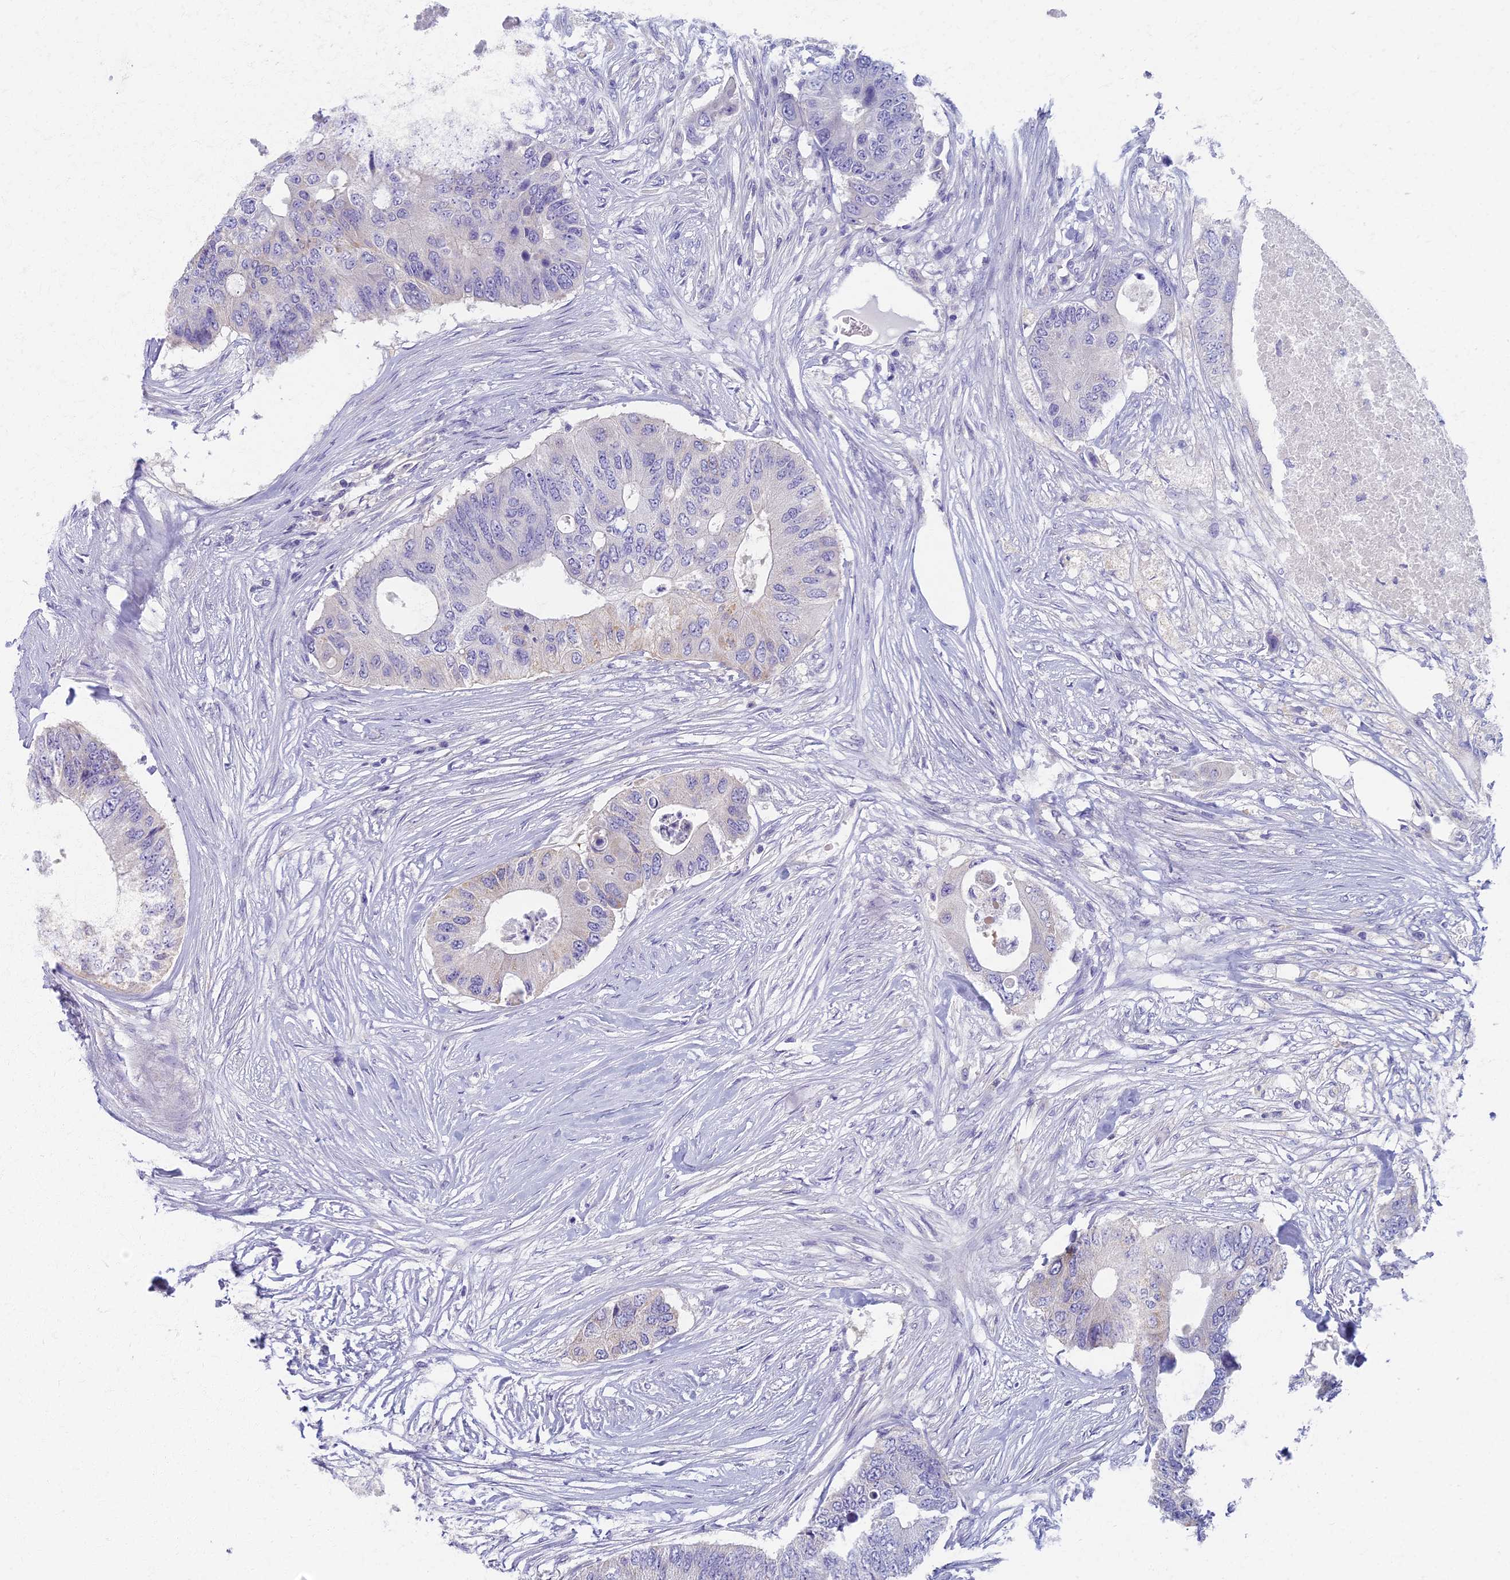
{"staining": {"intensity": "weak", "quantity": "<25%", "location": "cytoplasmic/membranous"}, "tissue": "colorectal cancer", "cell_type": "Tumor cells", "image_type": "cancer", "snomed": [{"axis": "morphology", "description": "Adenocarcinoma, NOS"}, {"axis": "topography", "description": "Colon"}], "caption": "Immunohistochemistry (IHC) micrograph of human adenocarcinoma (colorectal) stained for a protein (brown), which demonstrates no positivity in tumor cells.", "gene": "AP4E1", "patient": {"sex": "male", "age": 71}}